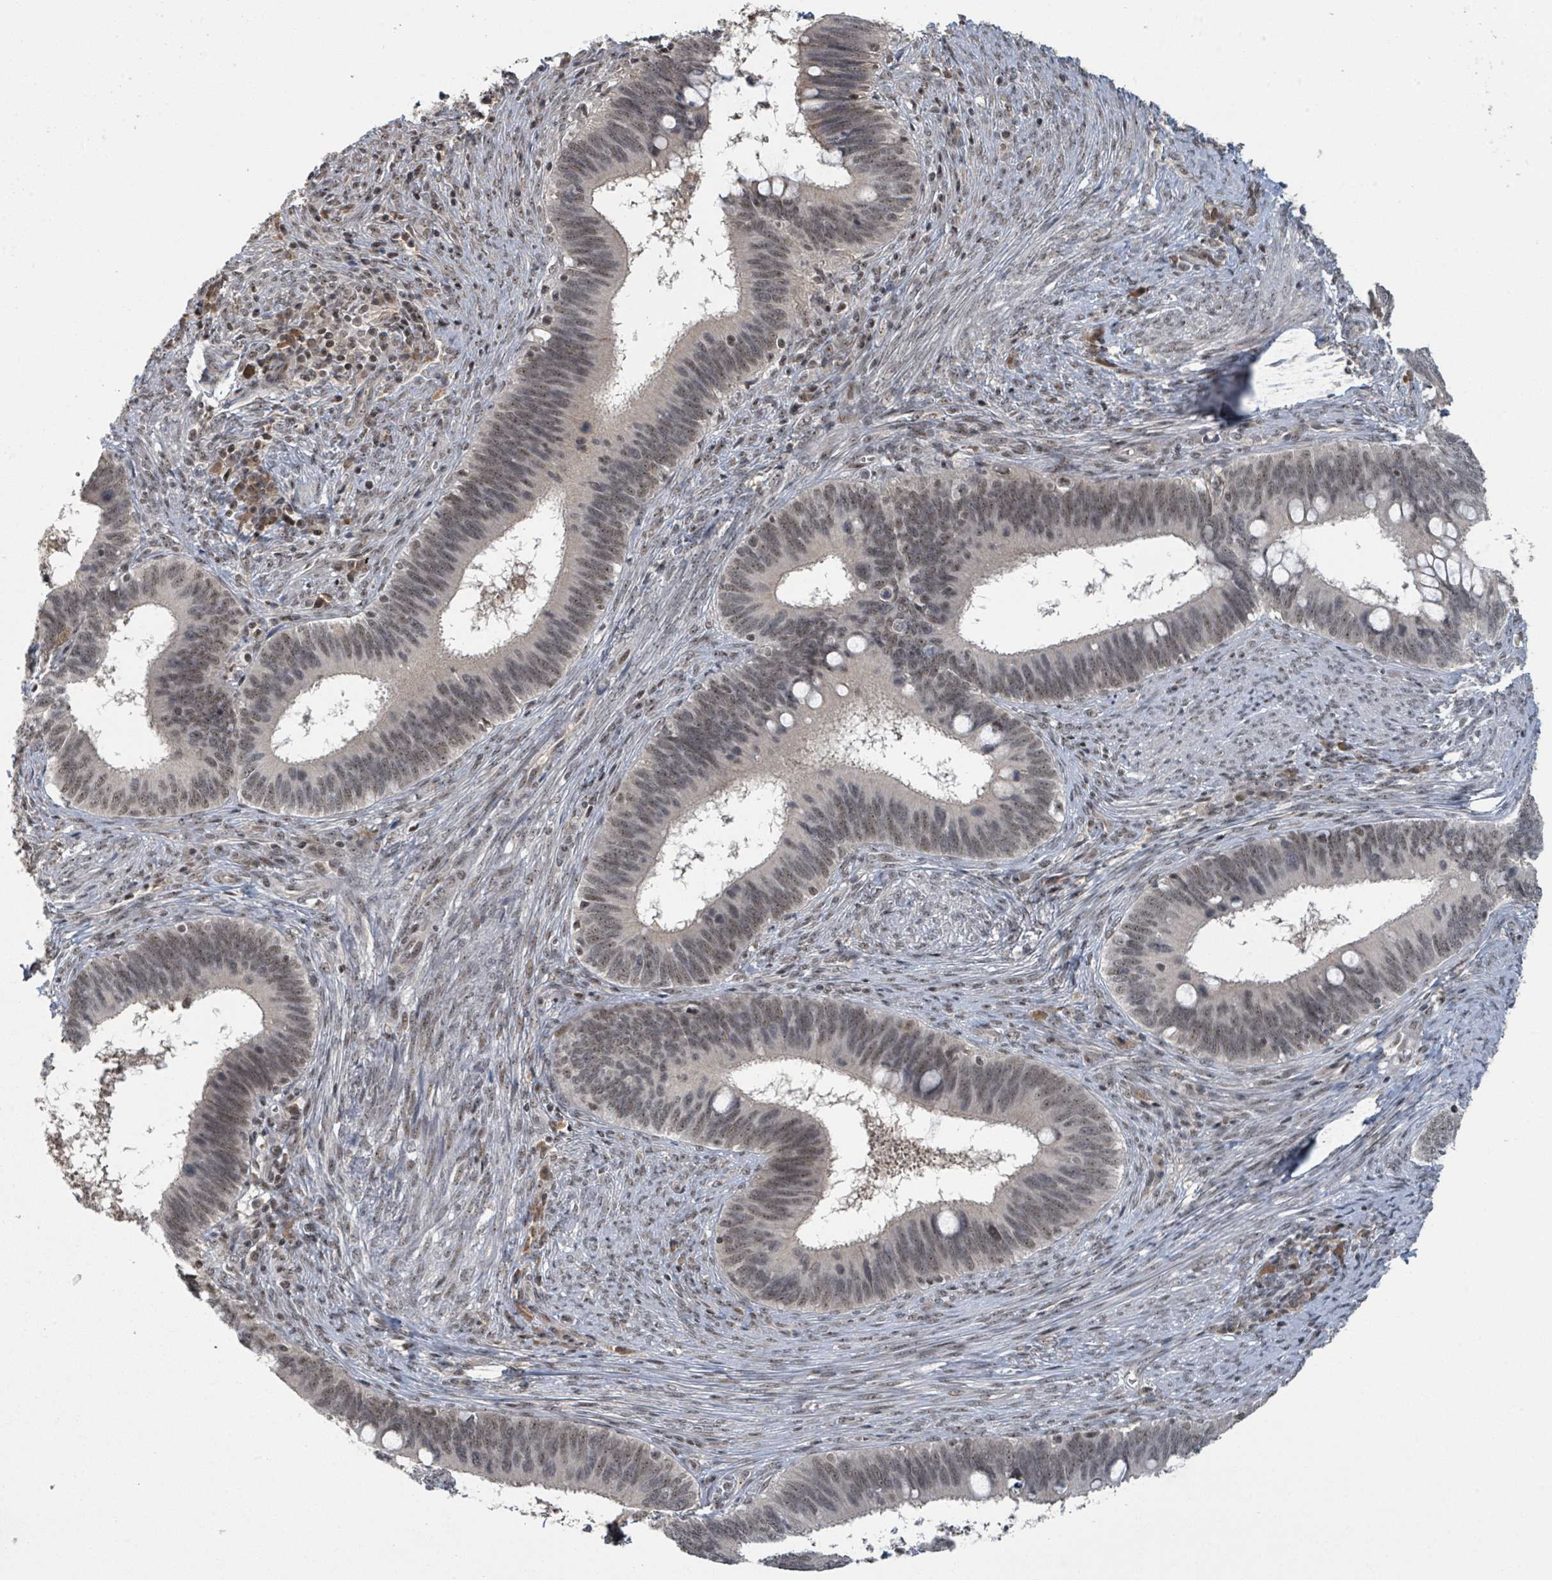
{"staining": {"intensity": "weak", "quantity": ">75%", "location": "nuclear"}, "tissue": "cervical cancer", "cell_type": "Tumor cells", "image_type": "cancer", "snomed": [{"axis": "morphology", "description": "Adenocarcinoma, NOS"}, {"axis": "topography", "description": "Cervix"}], "caption": "An image showing weak nuclear staining in approximately >75% of tumor cells in cervical cancer, as visualized by brown immunohistochemical staining.", "gene": "ZBTB14", "patient": {"sex": "female", "age": 42}}